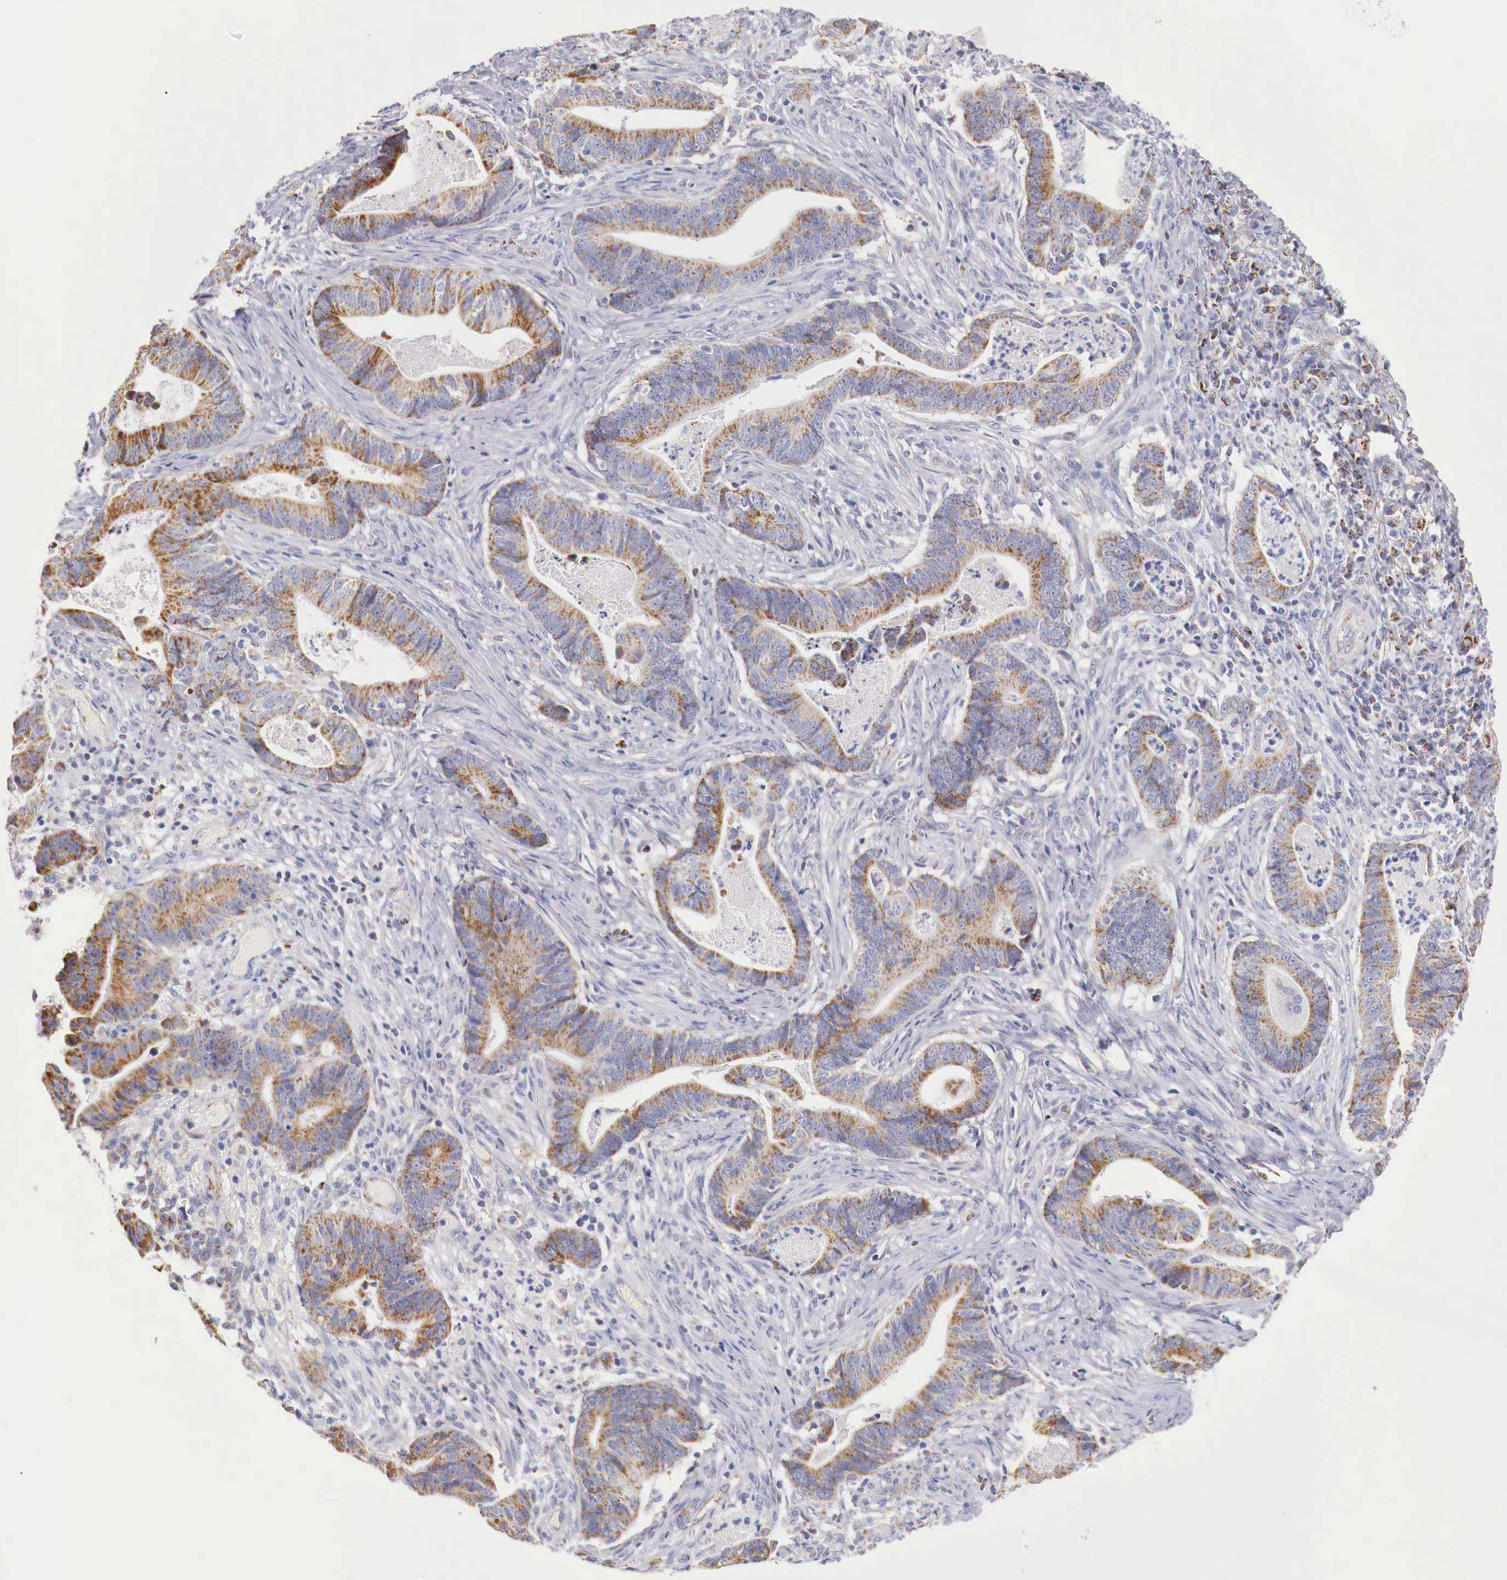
{"staining": {"intensity": "moderate", "quantity": ">75%", "location": "cytoplasmic/membranous"}, "tissue": "stomach cancer", "cell_type": "Tumor cells", "image_type": "cancer", "snomed": [{"axis": "morphology", "description": "Adenocarcinoma, NOS"}, {"axis": "topography", "description": "Stomach, lower"}], "caption": "A high-resolution photomicrograph shows immunohistochemistry staining of stomach adenocarcinoma, which shows moderate cytoplasmic/membranous positivity in about >75% of tumor cells. (Brightfield microscopy of DAB IHC at high magnification).", "gene": "IDH3G", "patient": {"sex": "female", "age": 86}}